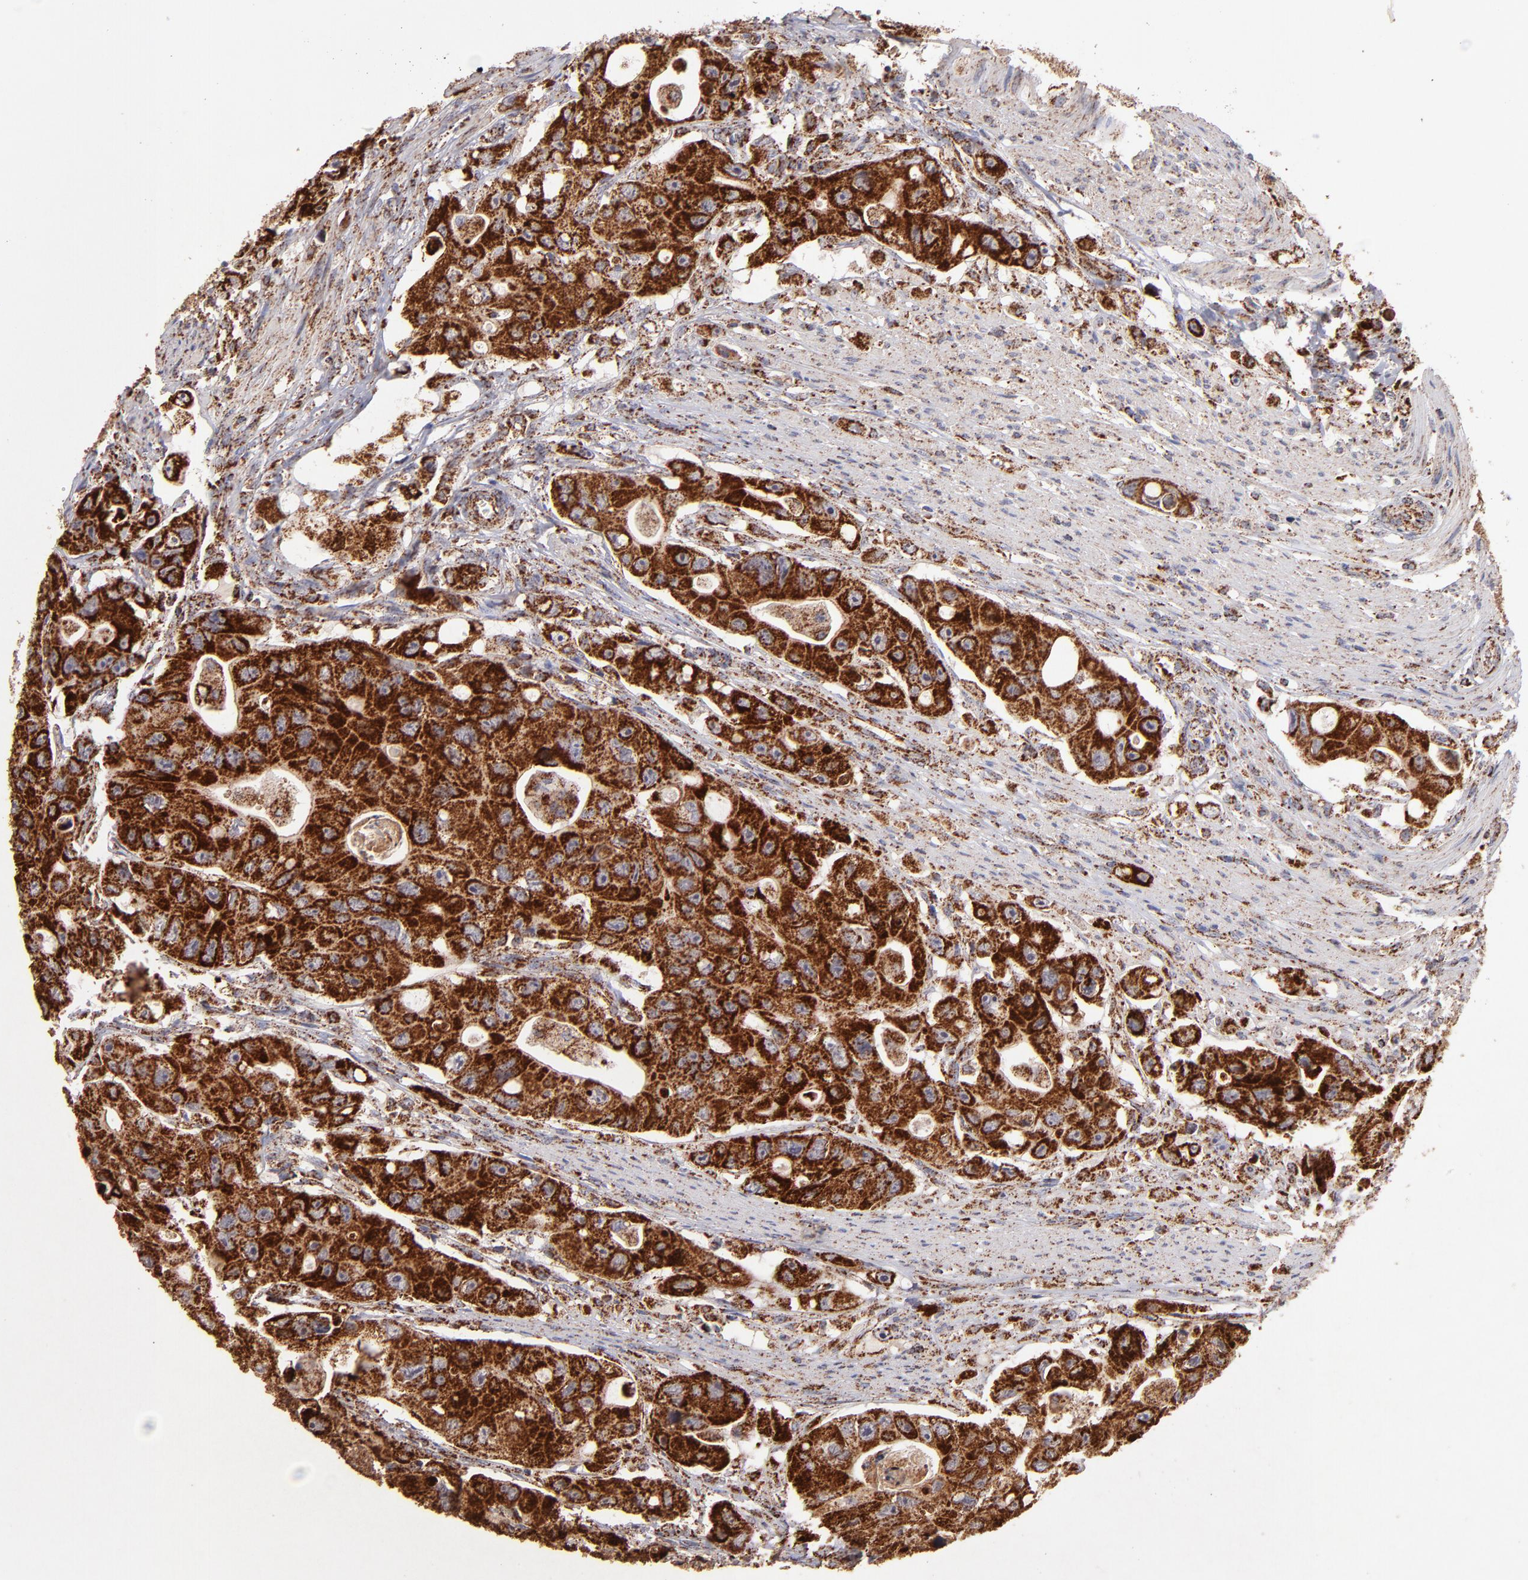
{"staining": {"intensity": "strong", "quantity": ">75%", "location": "cytoplasmic/membranous"}, "tissue": "colorectal cancer", "cell_type": "Tumor cells", "image_type": "cancer", "snomed": [{"axis": "morphology", "description": "Adenocarcinoma, NOS"}, {"axis": "topography", "description": "Colon"}], "caption": "Strong cytoplasmic/membranous positivity for a protein is appreciated in approximately >75% of tumor cells of adenocarcinoma (colorectal) using immunohistochemistry.", "gene": "DLST", "patient": {"sex": "female", "age": 46}}